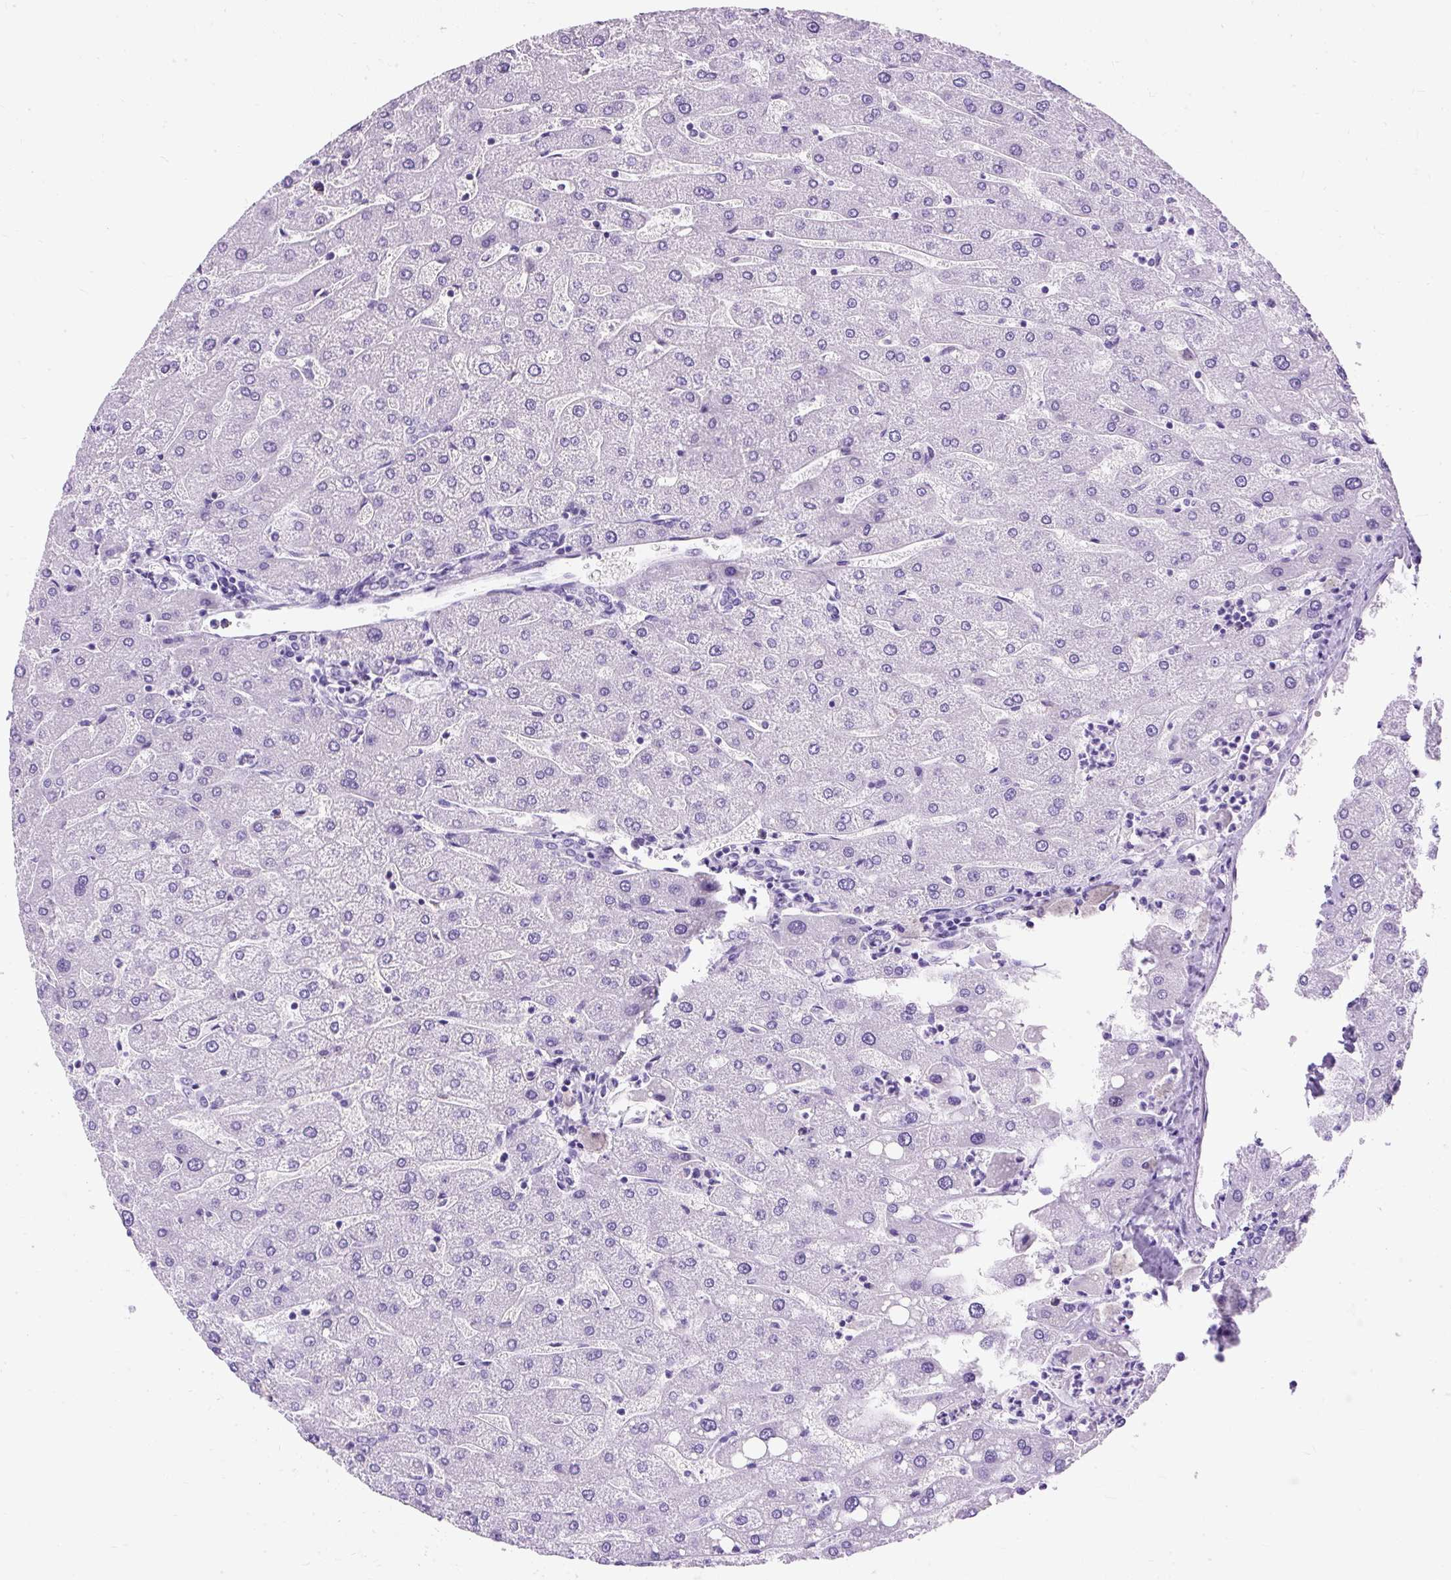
{"staining": {"intensity": "negative", "quantity": "none", "location": "none"}, "tissue": "liver", "cell_type": "Cholangiocytes", "image_type": "normal", "snomed": [{"axis": "morphology", "description": "Normal tissue, NOS"}, {"axis": "topography", "description": "Liver"}], "caption": "This is an immunohistochemistry micrograph of benign human liver. There is no staining in cholangiocytes.", "gene": "PVALB", "patient": {"sex": "male", "age": 67}}